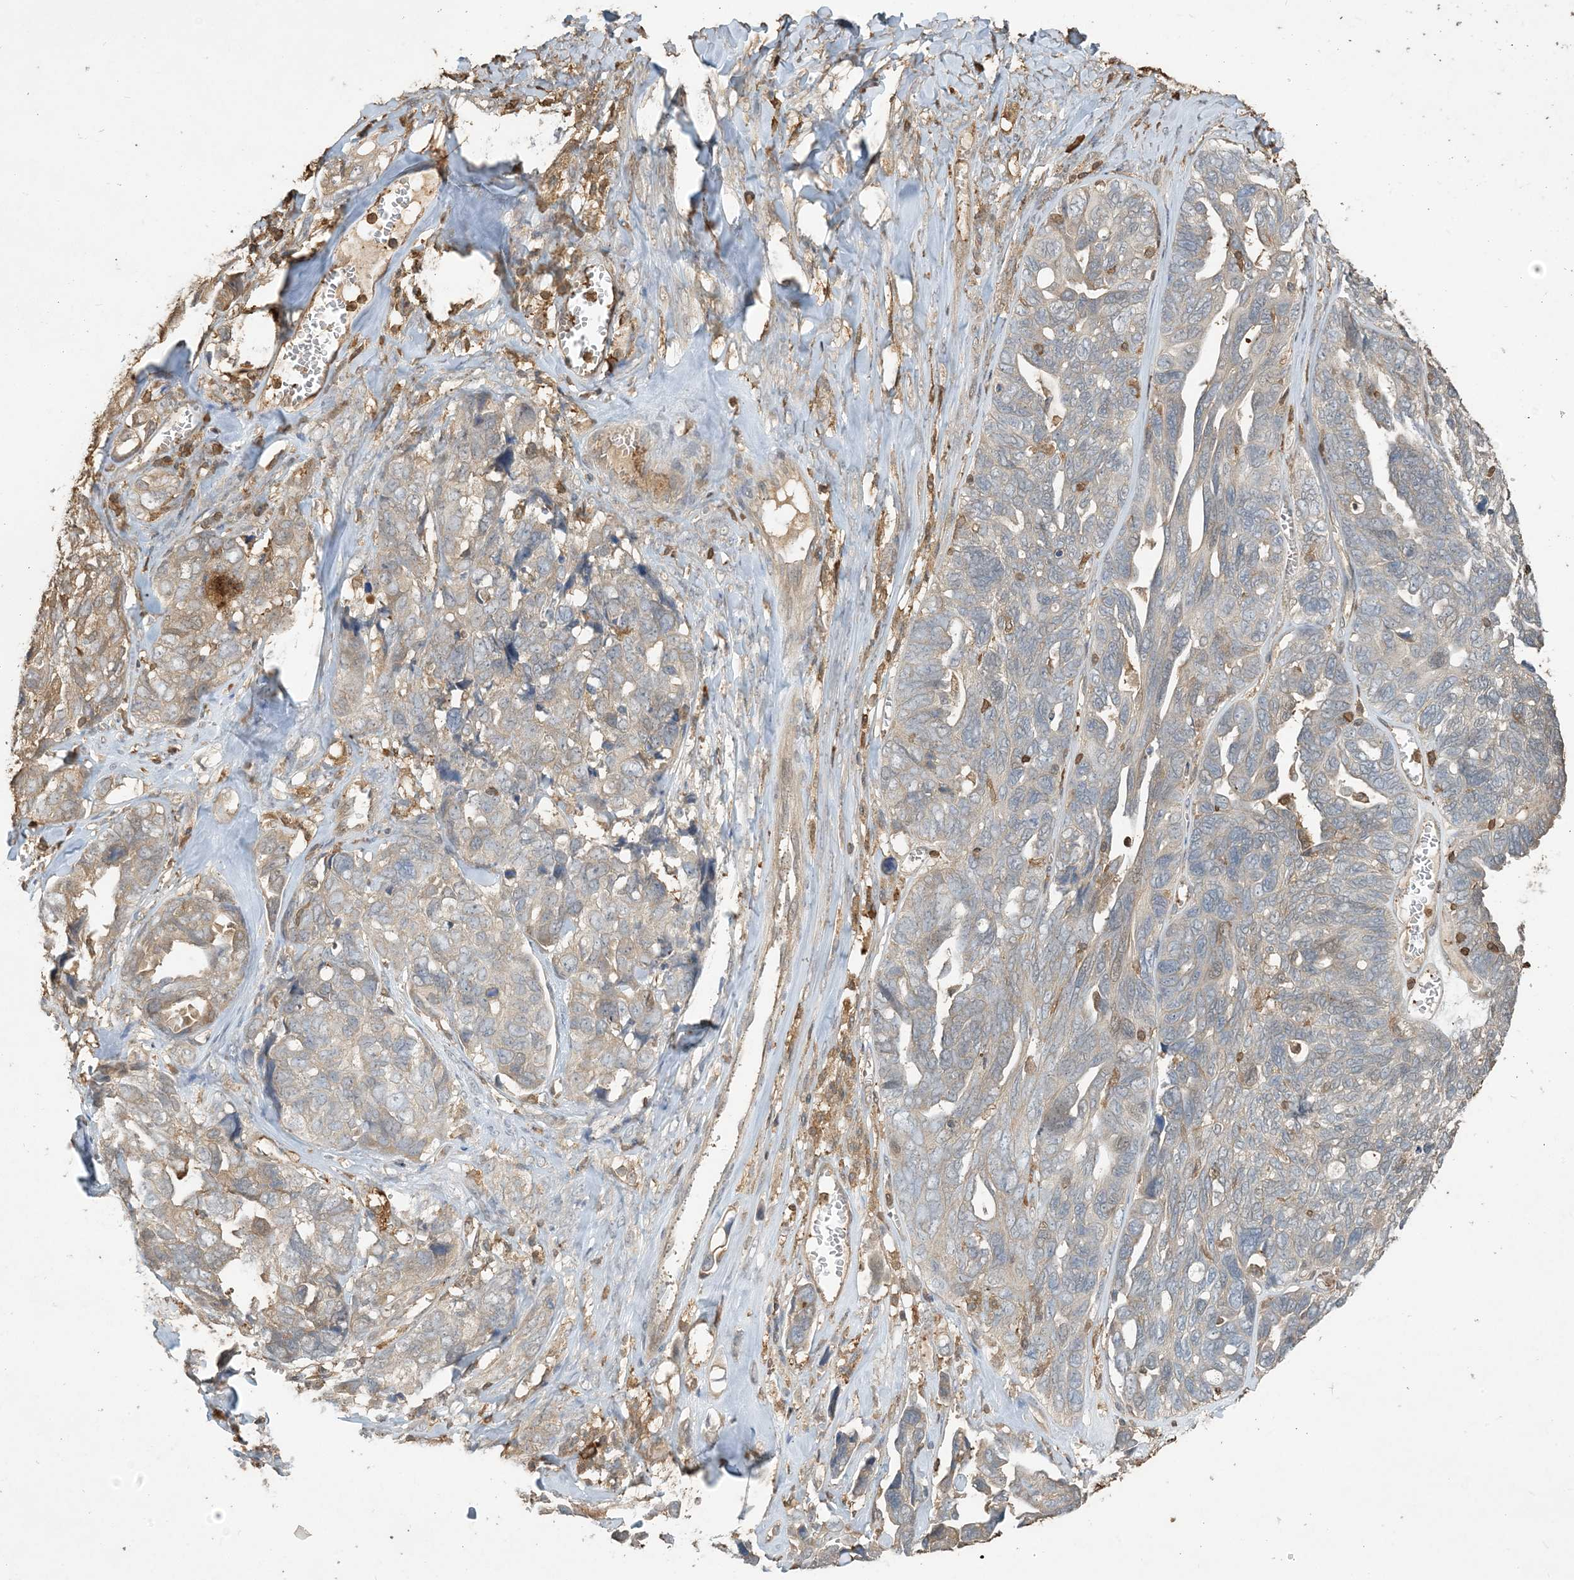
{"staining": {"intensity": "weak", "quantity": "<25%", "location": "cytoplasmic/membranous"}, "tissue": "ovarian cancer", "cell_type": "Tumor cells", "image_type": "cancer", "snomed": [{"axis": "morphology", "description": "Cystadenocarcinoma, serous, NOS"}, {"axis": "topography", "description": "Ovary"}], "caption": "Tumor cells show no significant expression in ovarian cancer. The staining is performed using DAB (3,3'-diaminobenzidine) brown chromogen with nuclei counter-stained in using hematoxylin.", "gene": "TMSB4X", "patient": {"sex": "female", "age": 79}}